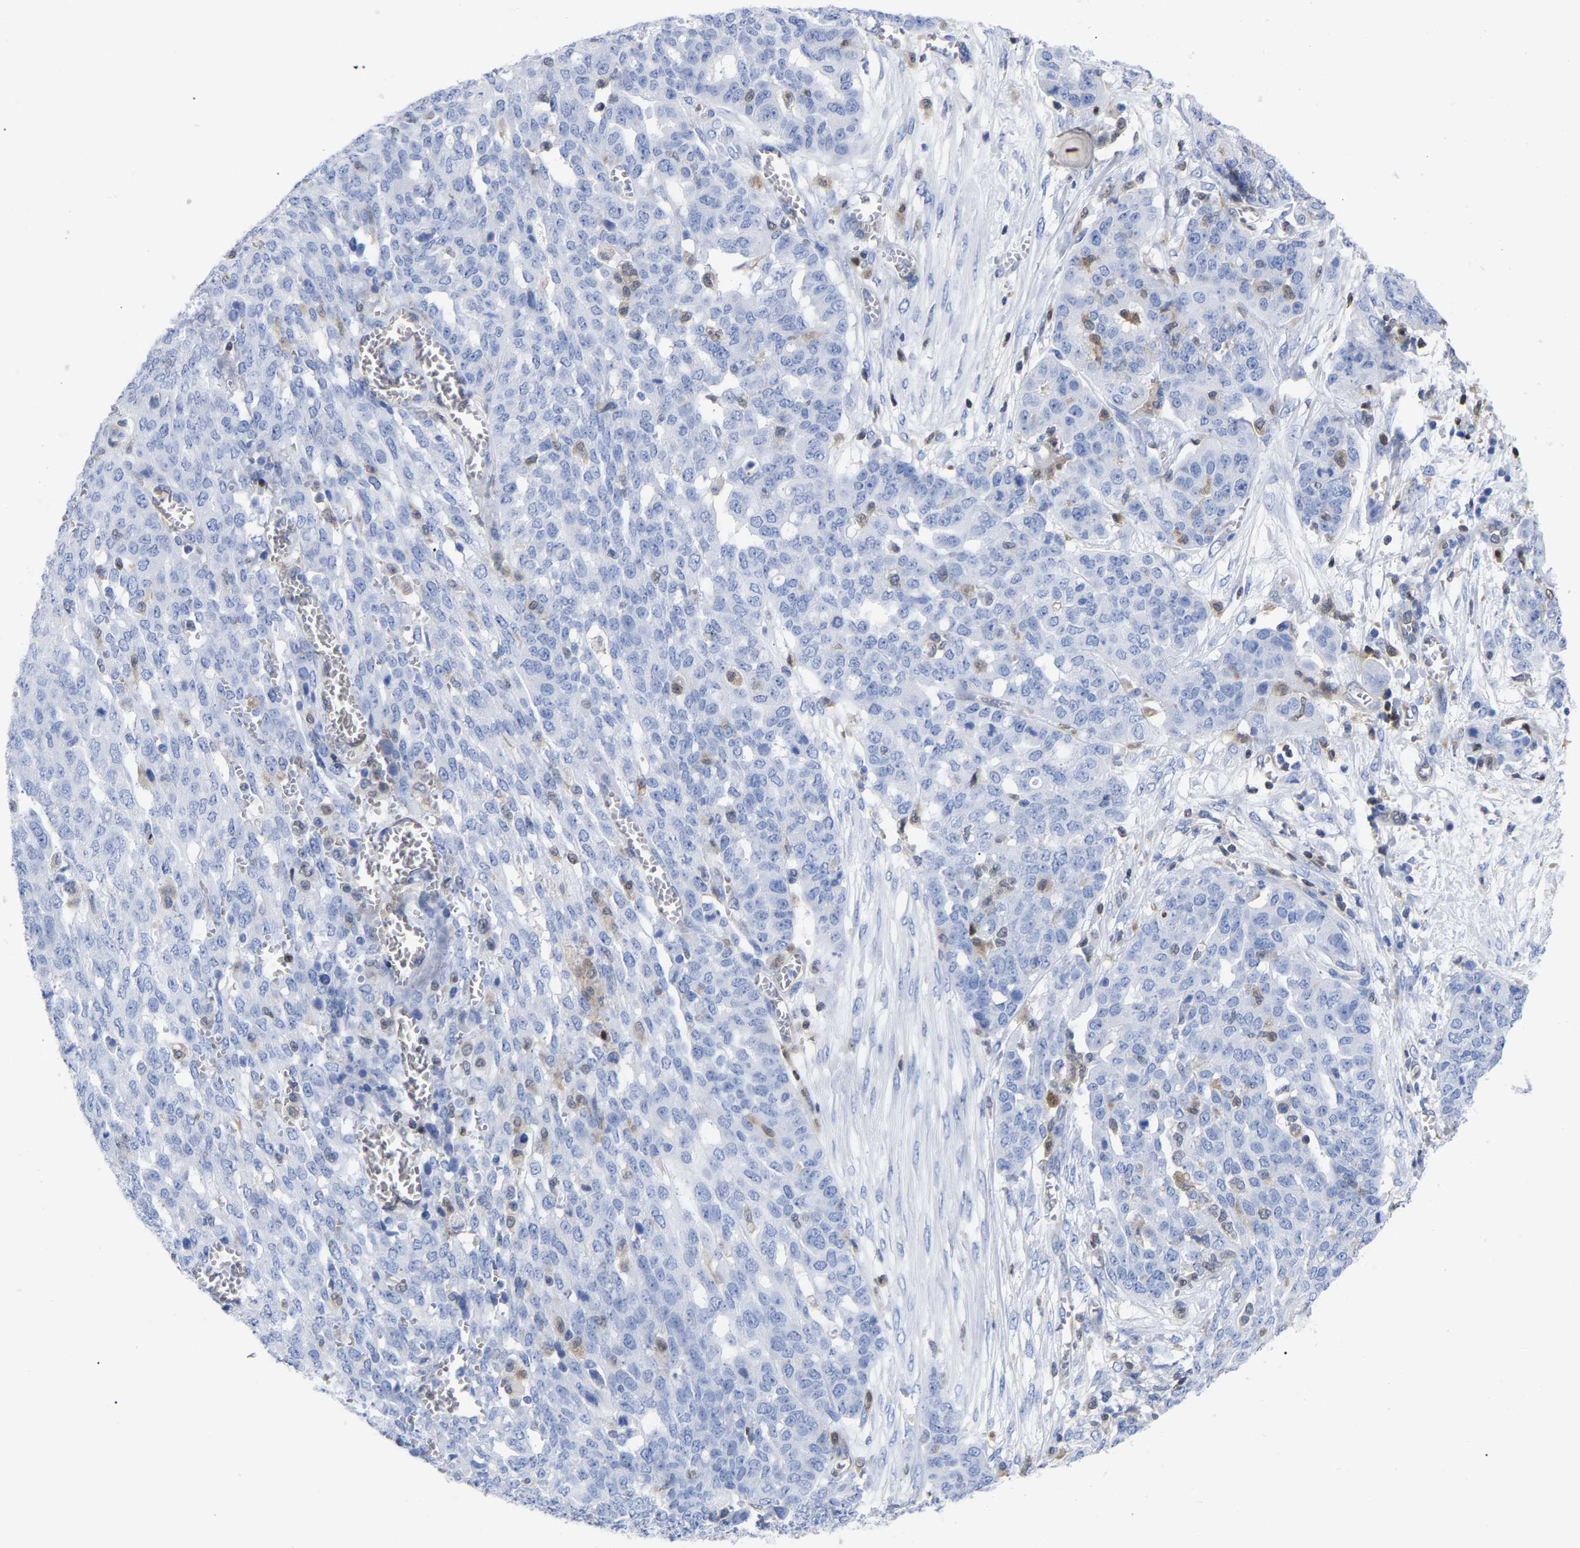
{"staining": {"intensity": "negative", "quantity": "none", "location": "none"}, "tissue": "ovarian cancer", "cell_type": "Tumor cells", "image_type": "cancer", "snomed": [{"axis": "morphology", "description": "Cystadenocarcinoma, serous, NOS"}, {"axis": "topography", "description": "Soft tissue"}, {"axis": "topography", "description": "Ovary"}], "caption": "Immunohistochemistry of ovarian cancer (serous cystadenocarcinoma) reveals no expression in tumor cells.", "gene": "GIMAP4", "patient": {"sex": "female", "age": 57}}